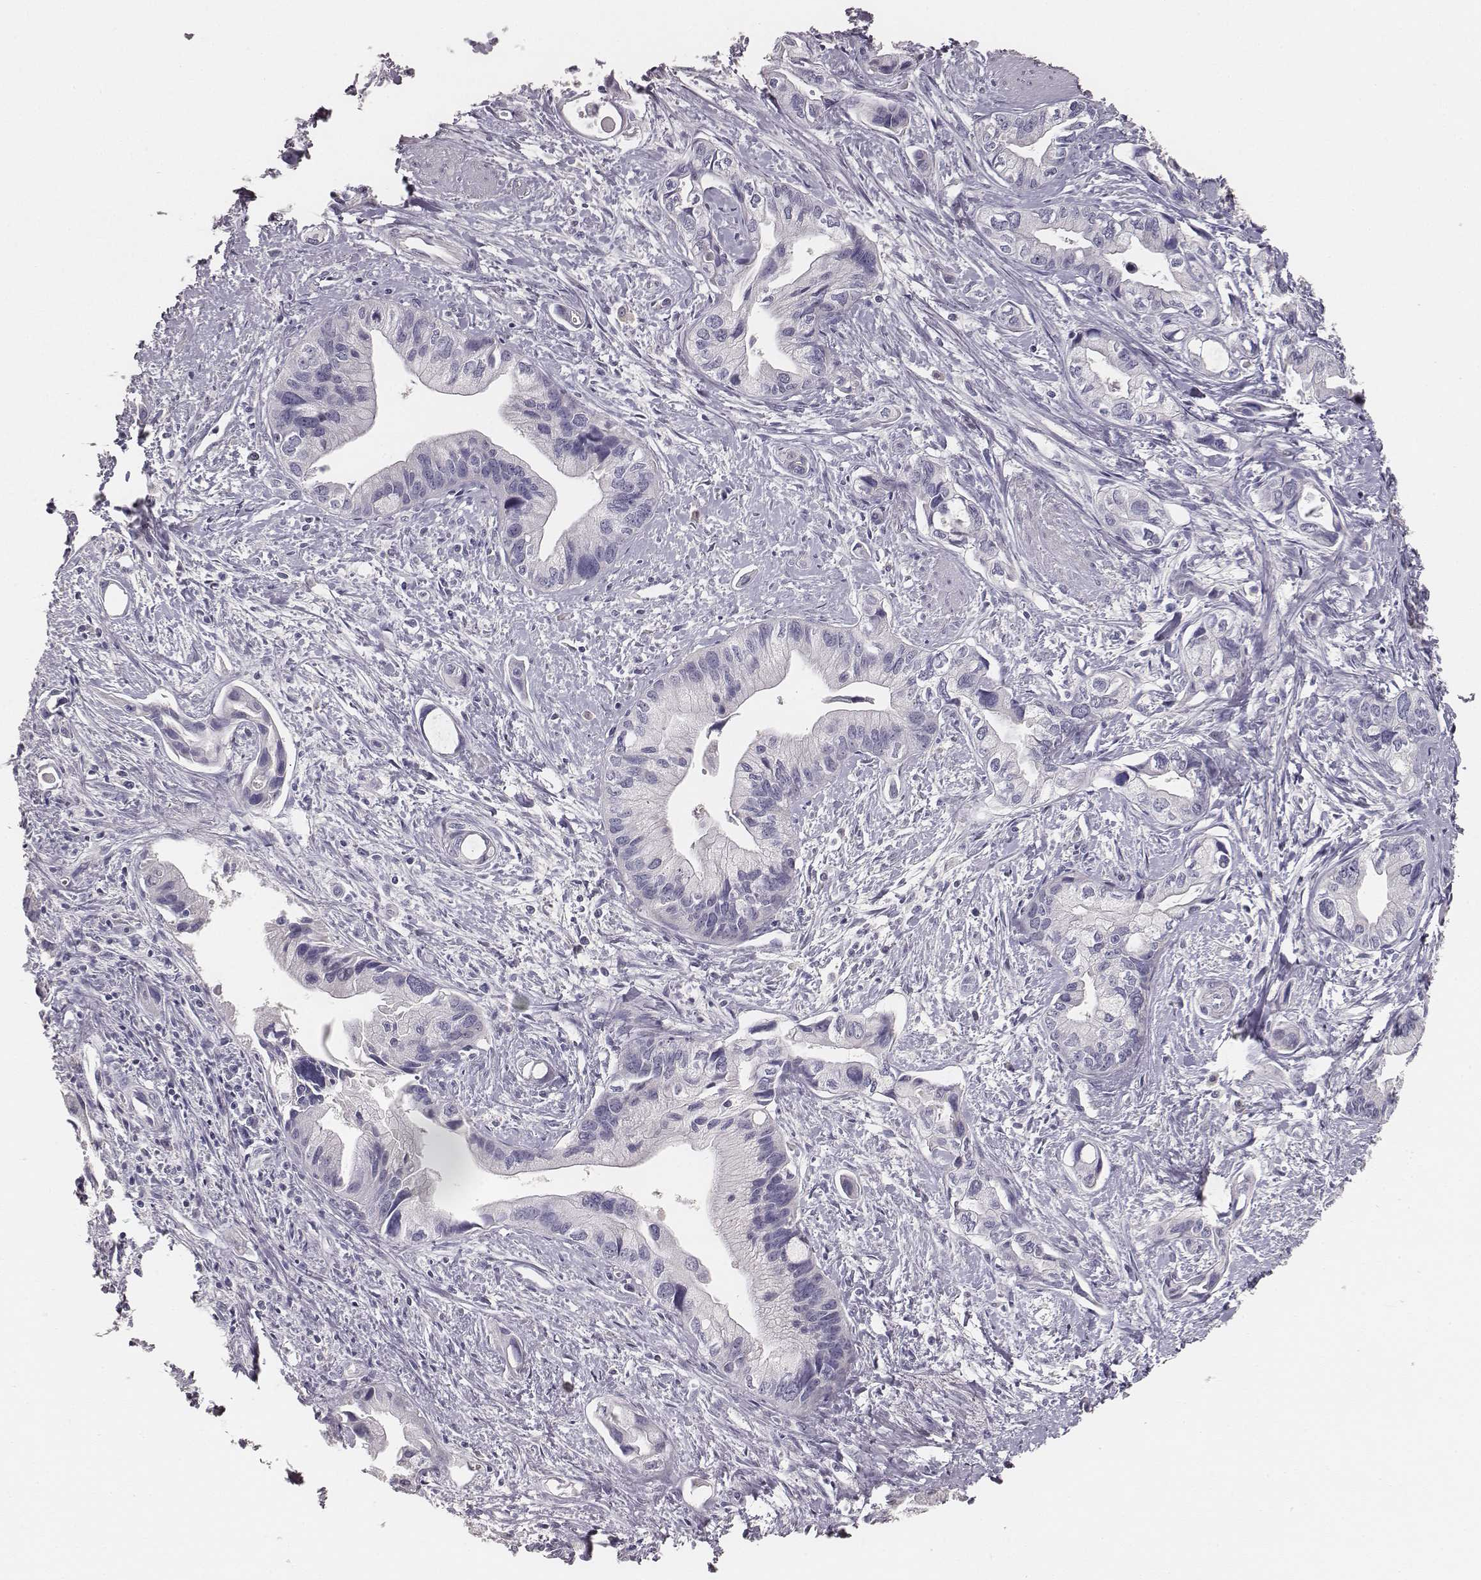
{"staining": {"intensity": "negative", "quantity": "none", "location": "none"}, "tissue": "pancreatic cancer", "cell_type": "Tumor cells", "image_type": "cancer", "snomed": [{"axis": "morphology", "description": "Adenocarcinoma, NOS"}, {"axis": "topography", "description": "Pancreas"}], "caption": "Tumor cells show no significant protein positivity in adenocarcinoma (pancreatic).", "gene": "MYH6", "patient": {"sex": "female", "age": 61}}